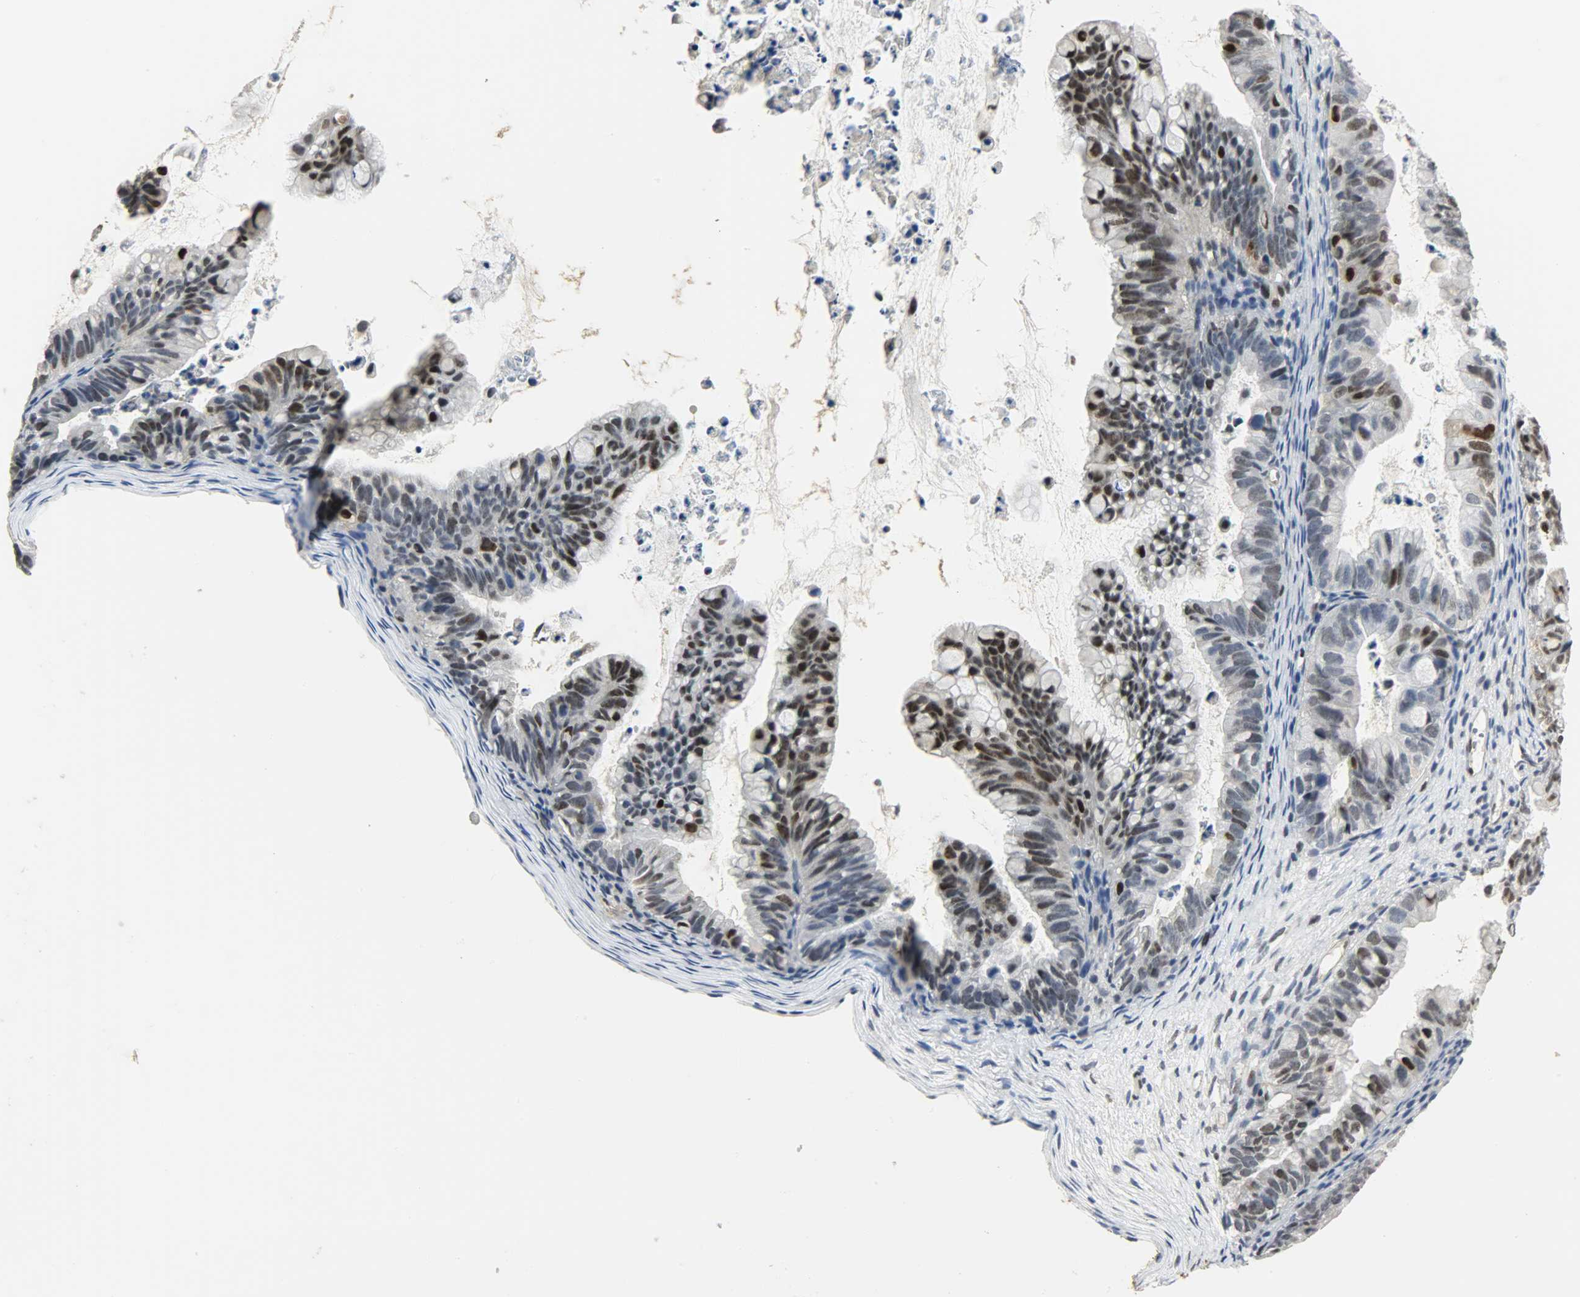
{"staining": {"intensity": "strong", "quantity": "25%-75%", "location": "nuclear"}, "tissue": "ovarian cancer", "cell_type": "Tumor cells", "image_type": "cancer", "snomed": [{"axis": "morphology", "description": "Cystadenocarcinoma, mucinous, NOS"}, {"axis": "topography", "description": "Ovary"}], "caption": "A brown stain highlights strong nuclear positivity of a protein in human mucinous cystadenocarcinoma (ovarian) tumor cells.", "gene": "NPEPL1", "patient": {"sex": "female", "age": 36}}